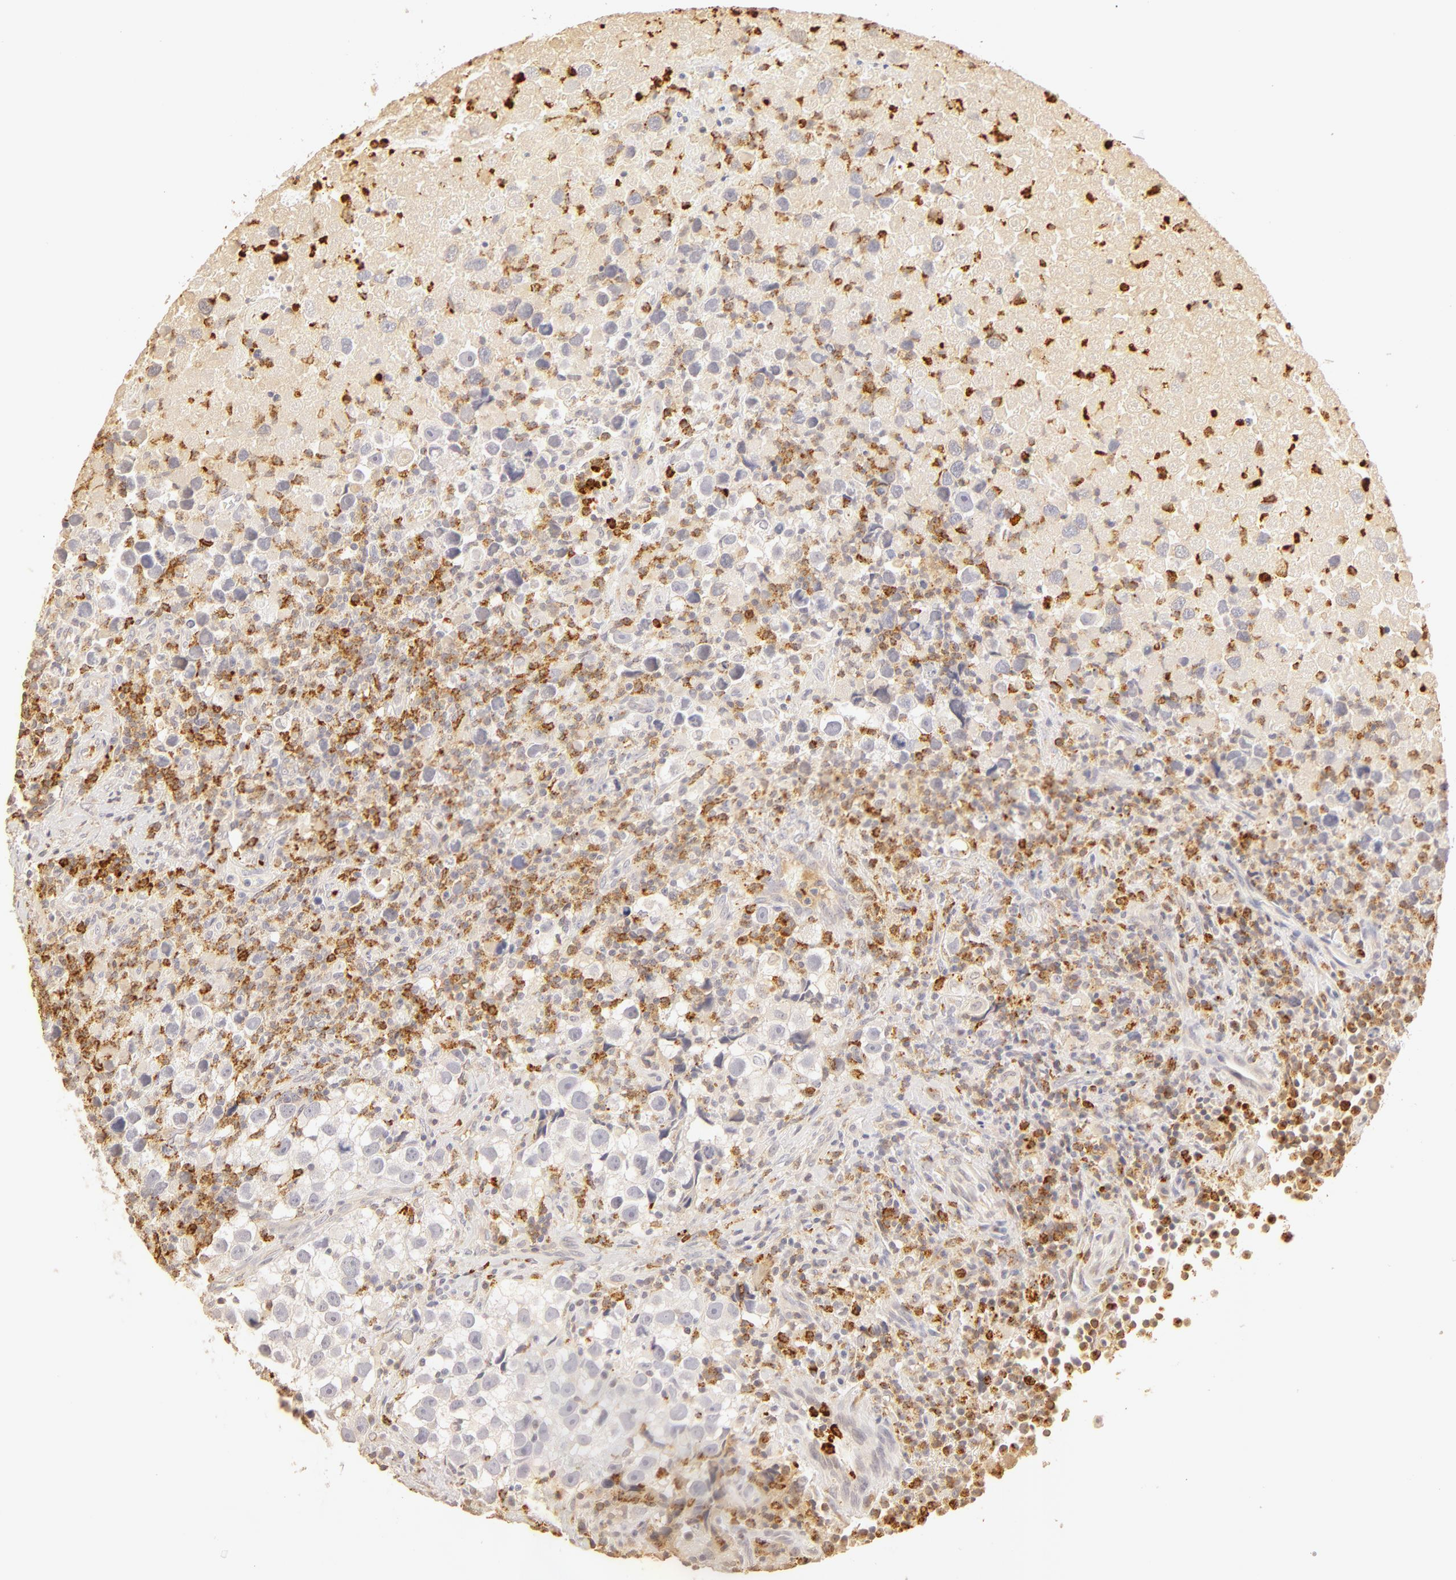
{"staining": {"intensity": "negative", "quantity": "none", "location": "none"}, "tissue": "testis cancer", "cell_type": "Tumor cells", "image_type": "cancer", "snomed": [{"axis": "morphology", "description": "Seminoma, NOS"}, {"axis": "topography", "description": "Testis"}], "caption": "Tumor cells show no significant staining in testis seminoma.", "gene": "C1R", "patient": {"sex": "male", "age": 43}}